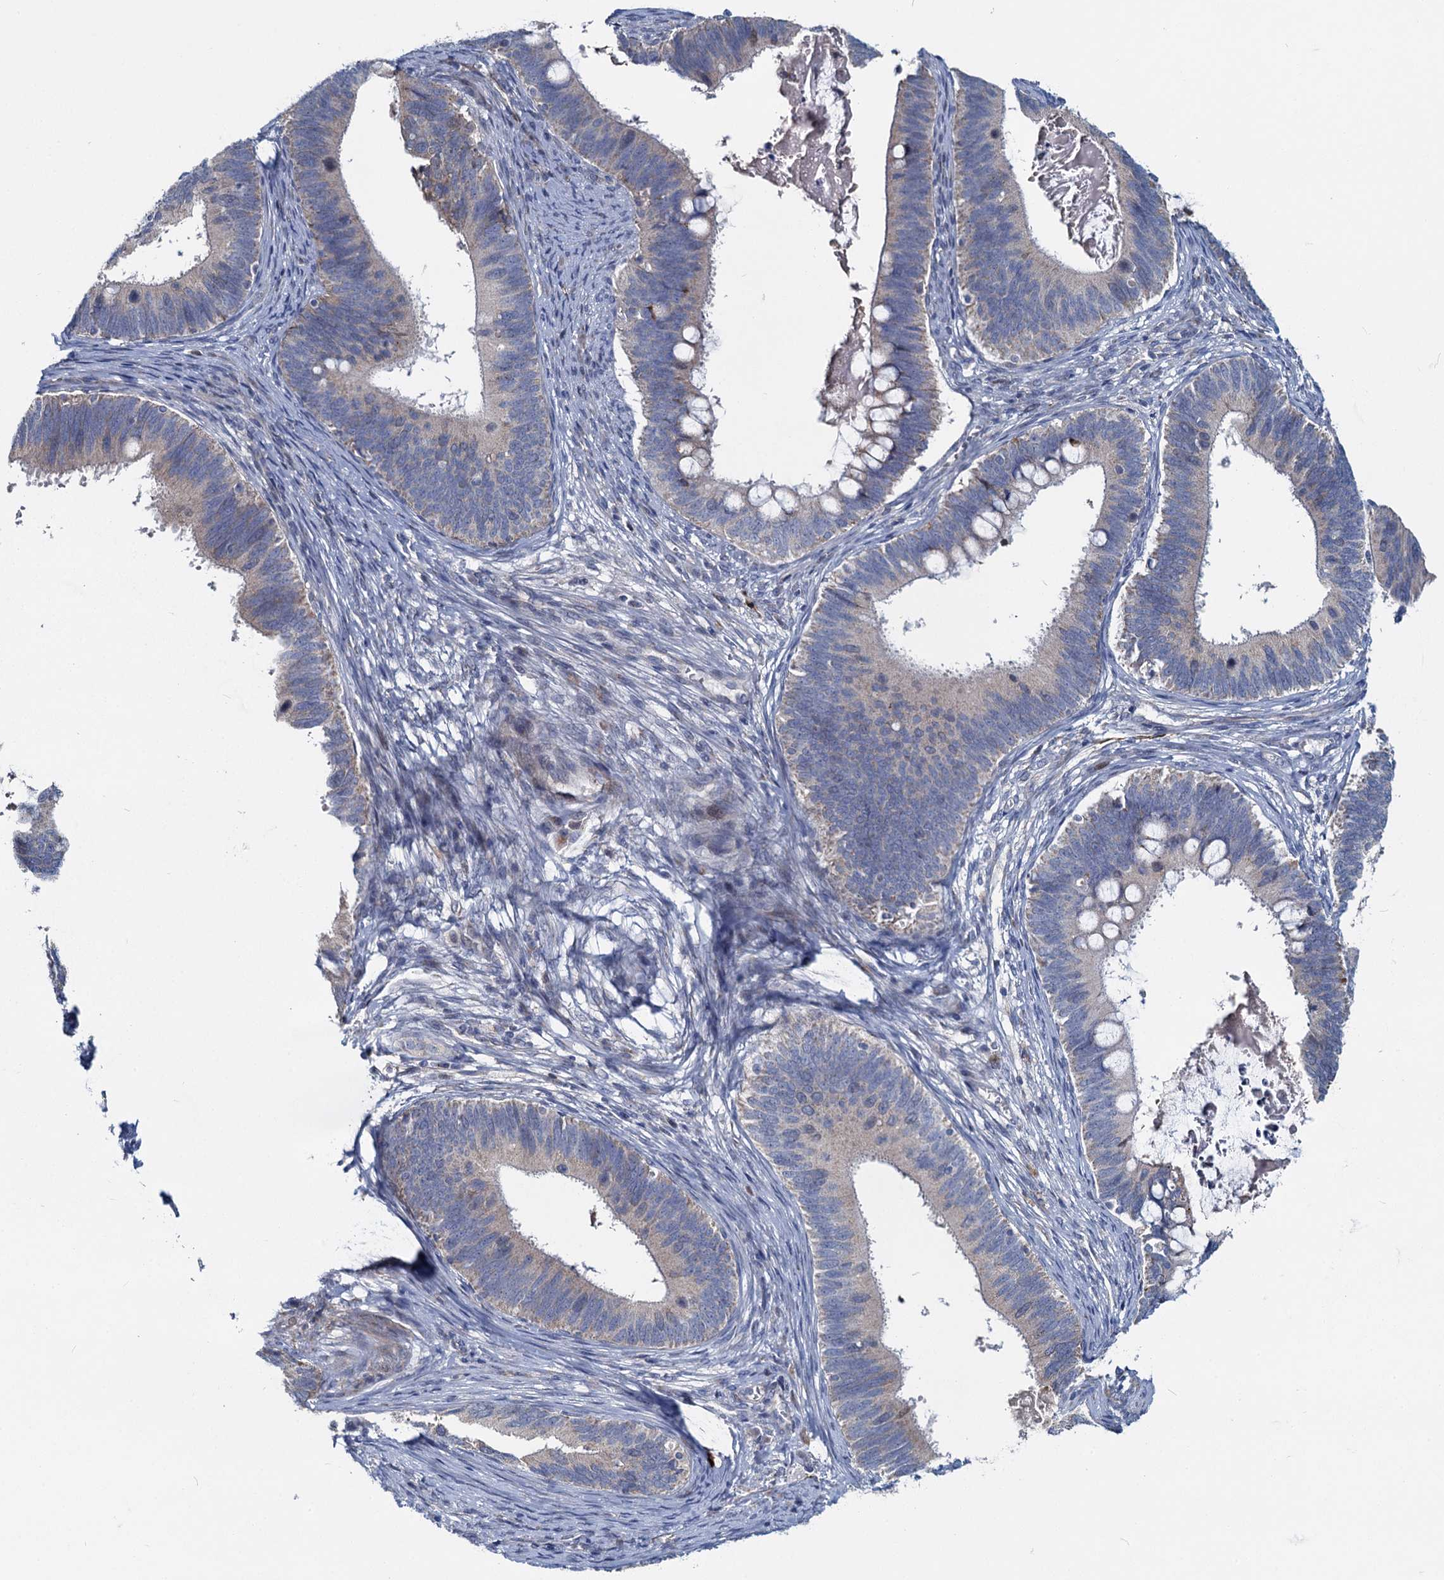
{"staining": {"intensity": "negative", "quantity": "none", "location": "none"}, "tissue": "cervical cancer", "cell_type": "Tumor cells", "image_type": "cancer", "snomed": [{"axis": "morphology", "description": "Adenocarcinoma, NOS"}, {"axis": "topography", "description": "Cervix"}], "caption": "This is an IHC histopathology image of human cervical adenocarcinoma. There is no staining in tumor cells.", "gene": "DCUN1D2", "patient": {"sex": "female", "age": 42}}